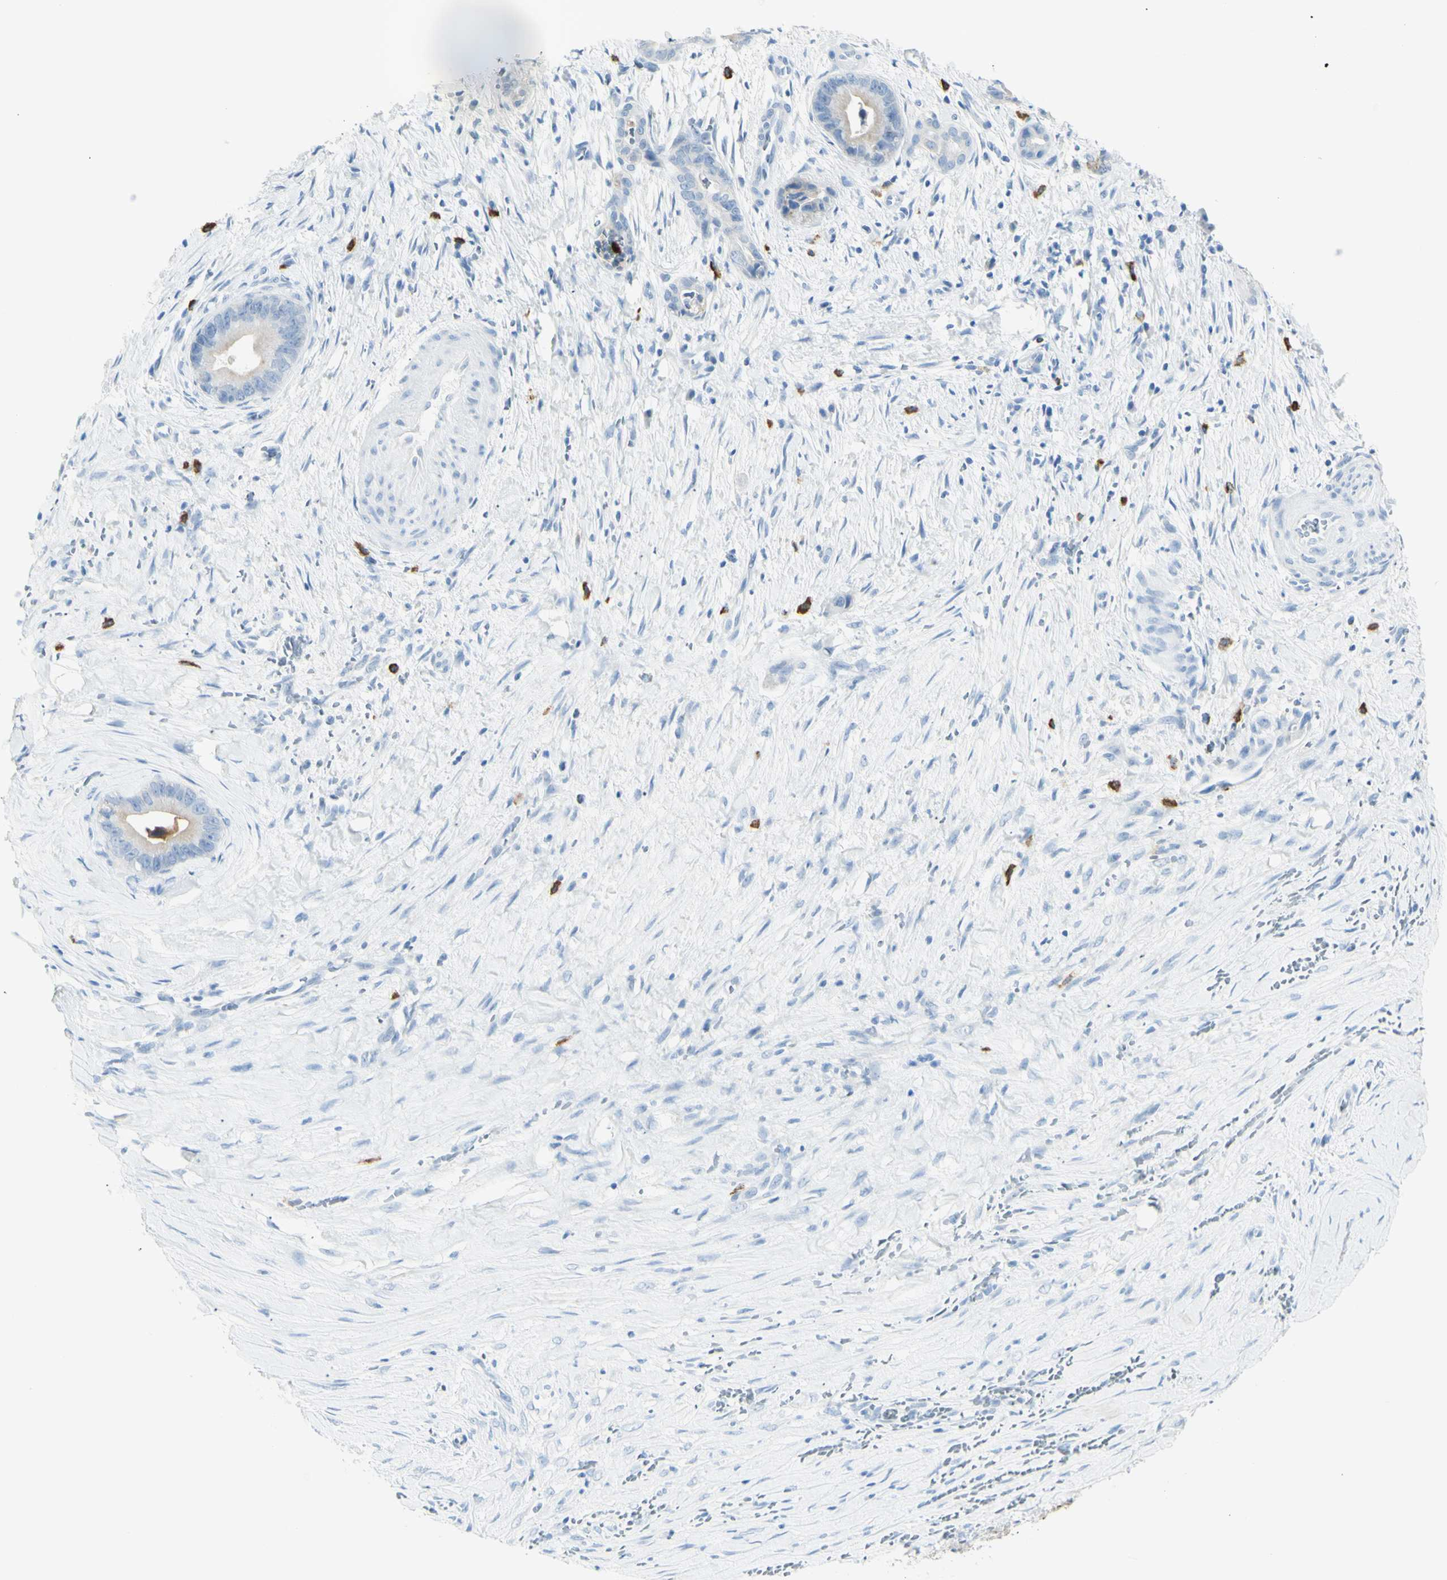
{"staining": {"intensity": "weak", "quantity": "25%-75%", "location": "cytoplasmic/membranous"}, "tissue": "liver cancer", "cell_type": "Tumor cells", "image_type": "cancer", "snomed": [{"axis": "morphology", "description": "Cholangiocarcinoma"}, {"axis": "topography", "description": "Liver"}], "caption": "Immunohistochemistry (DAB) staining of human liver cancer (cholangiocarcinoma) displays weak cytoplasmic/membranous protein positivity in about 25%-75% of tumor cells. The staining was performed using DAB (3,3'-diaminobenzidine), with brown indicating positive protein expression. Nuclei are stained blue with hematoxylin.", "gene": "LETM1", "patient": {"sex": "female", "age": 55}}